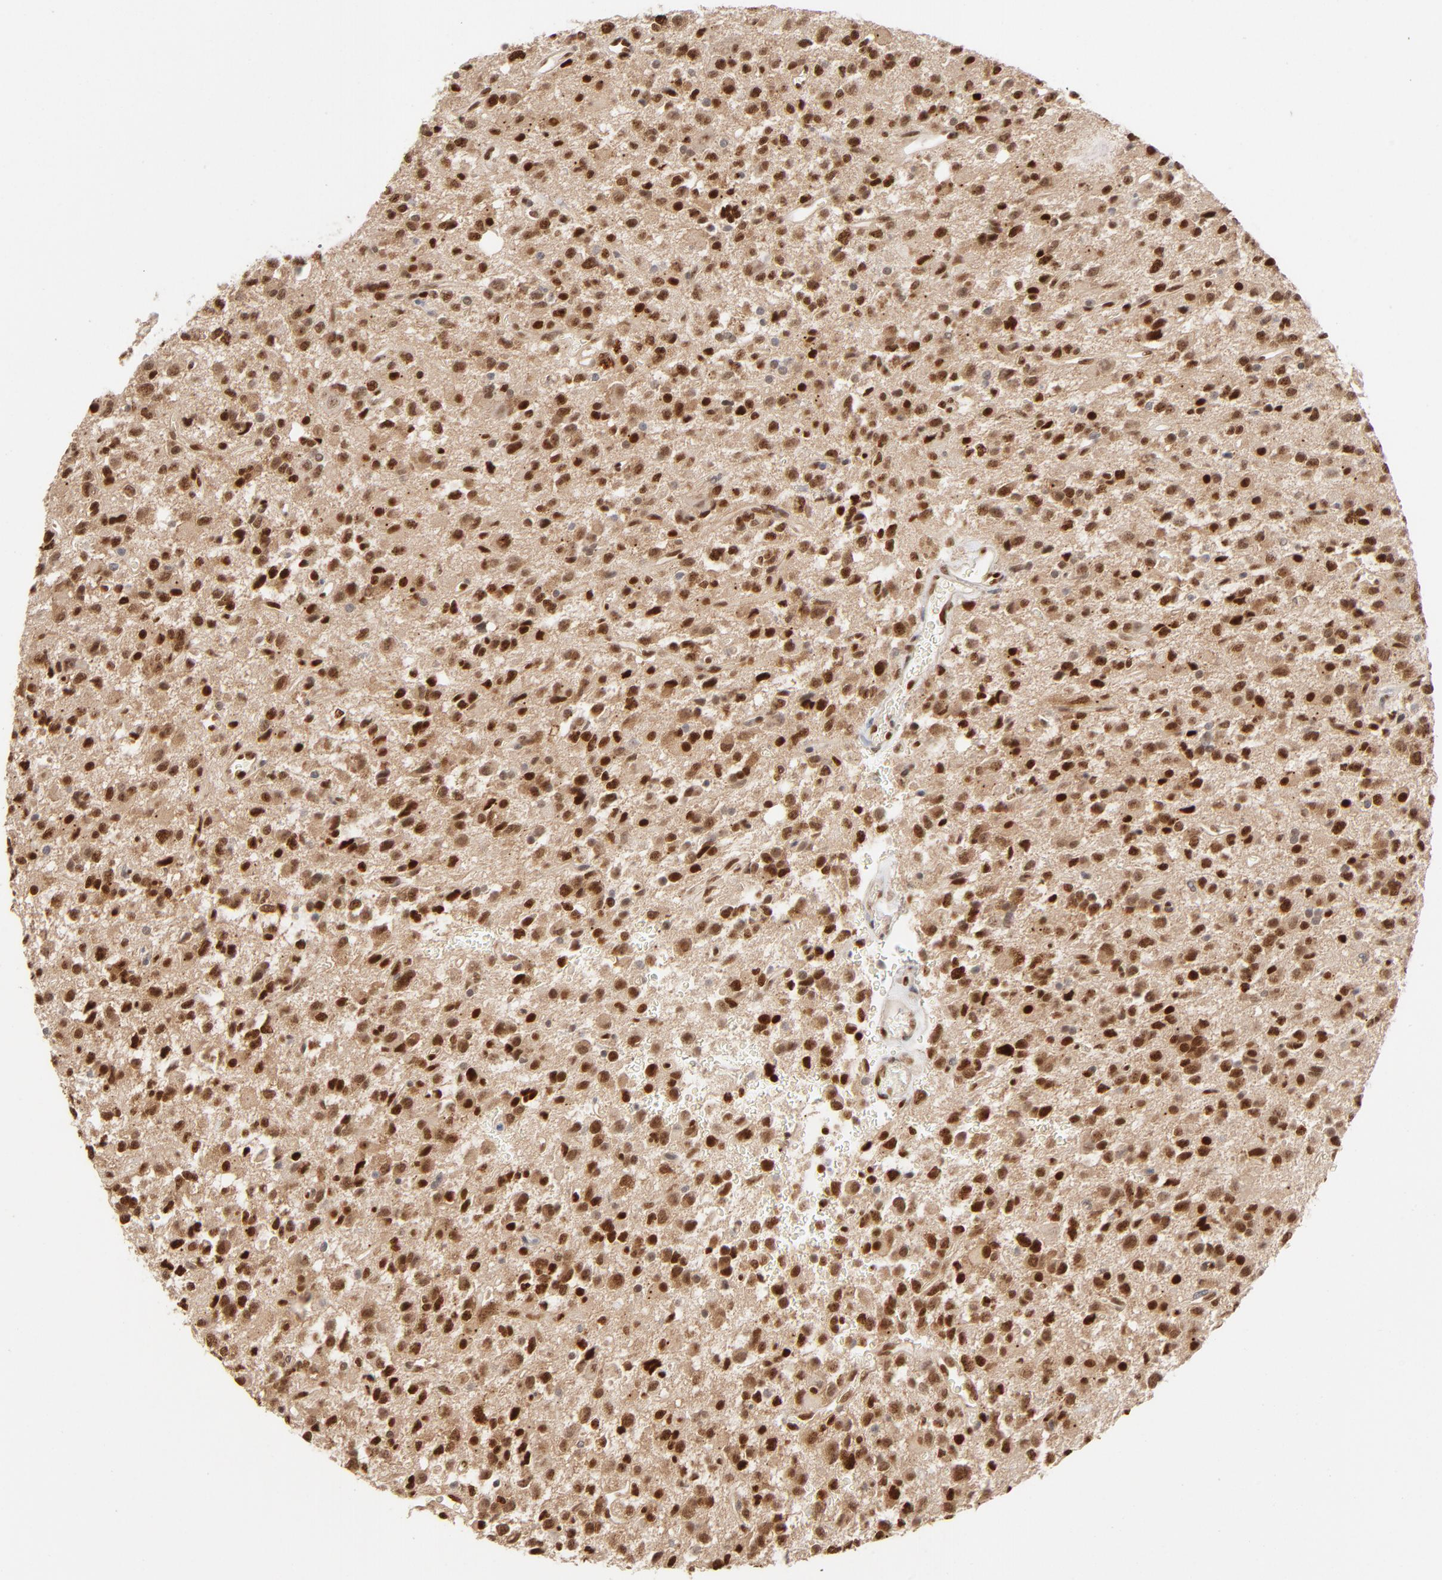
{"staining": {"intensity": "moderate", "quantity": ">75%", "location": "nuclear"}, "tissue": "glioma", "cell_type": "Tumor cells", "image_type": "cancer", "snomed": [{"axis": "morphology", "description": "Glioma, malignant, High grade"}, {"axis": "topography", "description": "Brain"}], "caption": "IHC staining of malignant high-grade glioma, which displays medium levels of moderate nuclear expression in approximately >75% of tumor cells indicating moderate nuclear protein positivity. The staining was performed using DAB (3,3'-diaminobenzidine) (brown) for protein detection and nuclei were counterstained in hematoxylin (blue).", "gene": "NFIB", "patient": {"sex": "male", "age": 47}}